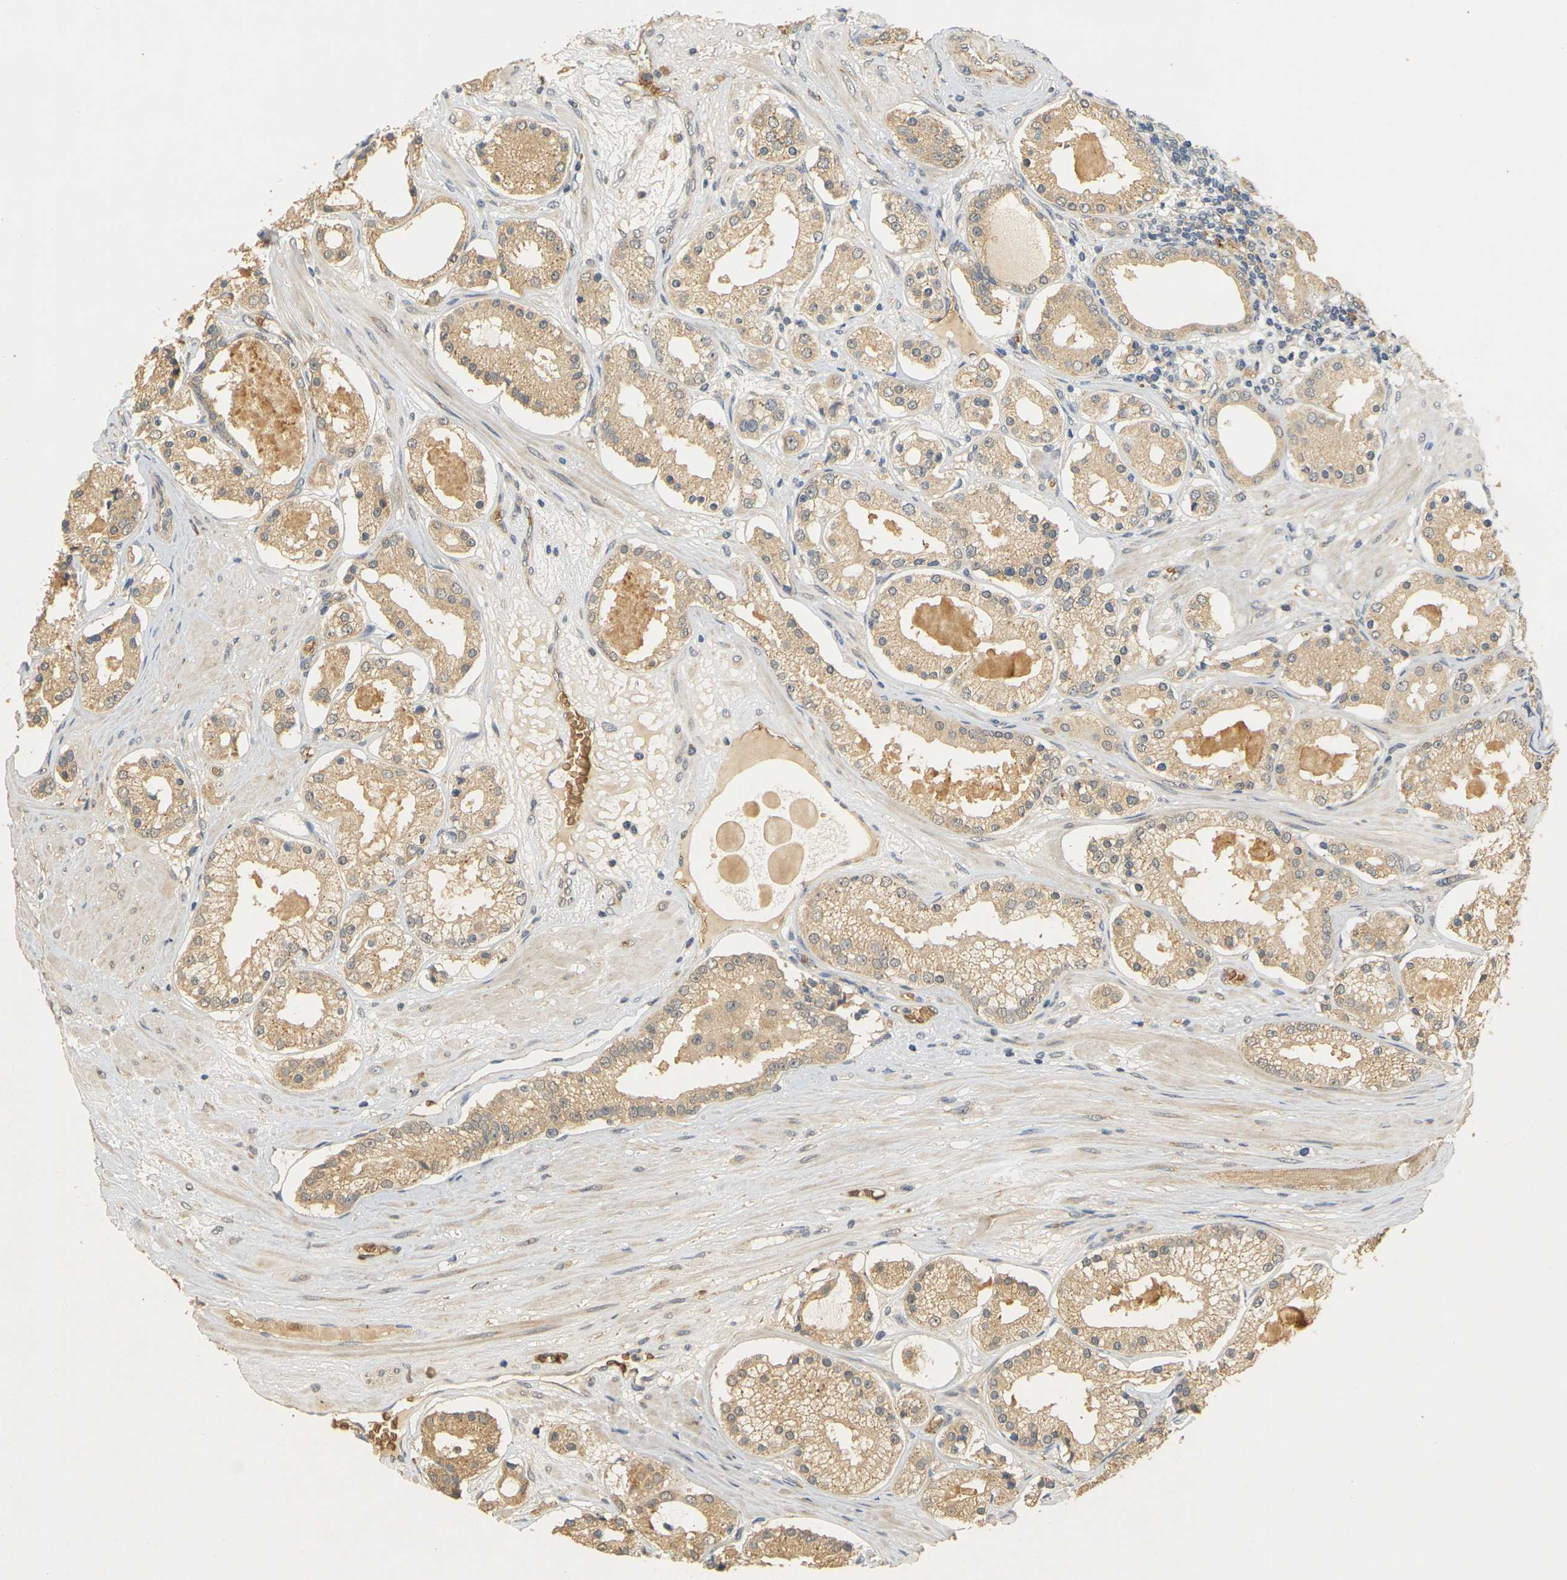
{"staining": {"intensity": "weak", "quantity": ">75%", "location": "cytoplasmic/membranous"}, "tissue": "prostate cancer", "cell_type": "Tumor cells", "image_type": "cancer", "snomed": [{"axis": "morphology", "description": "Adenocarcinoma, High grade"}, {"axis": "topography", "description": "Prostate"}], "caption": "Brown immunohistochemical staining in human prostate cancer (high-grade adenocarcinoma) demonstrates weak cytoplasmic/membranous expression in about >75% of tumor cells.", "gene": "MEGF9", "patient": {"sex": "male", "age": 66}}